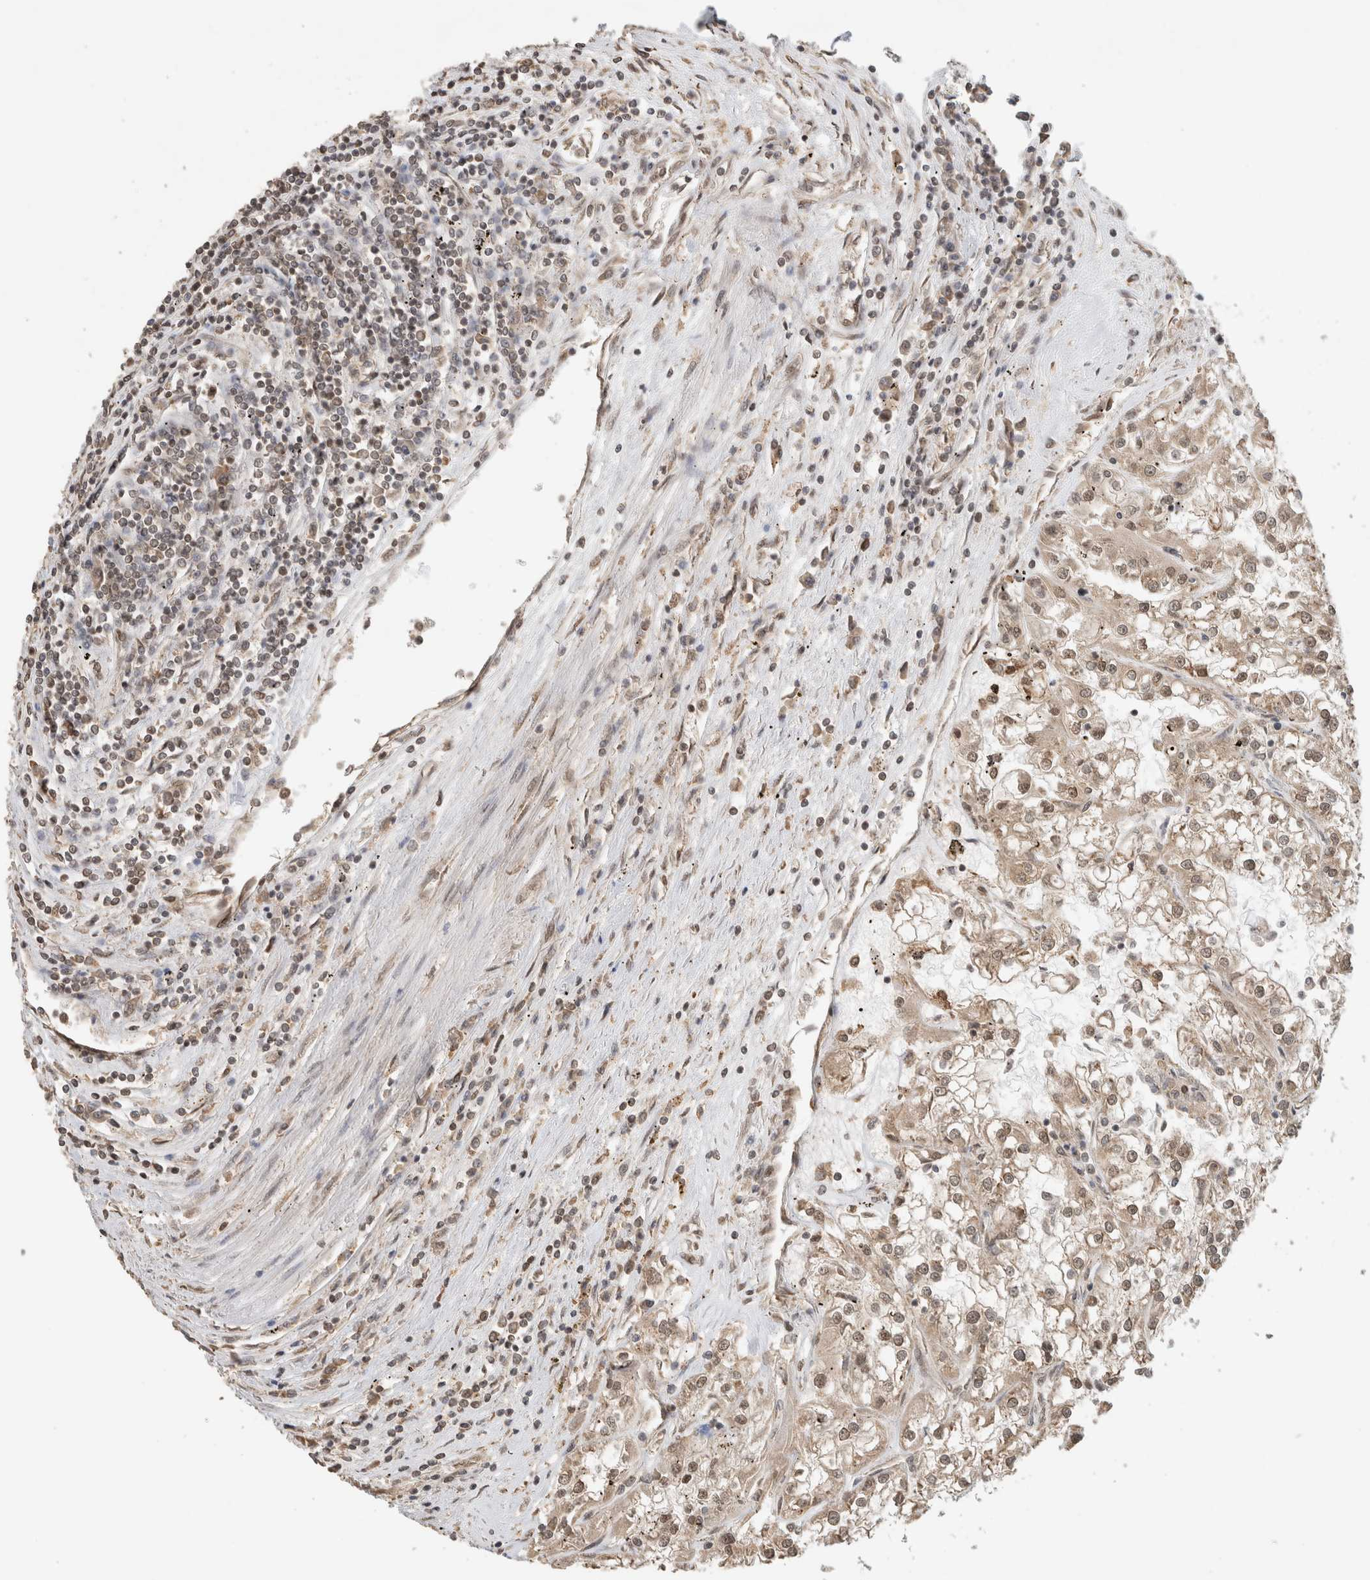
{"staining": {"intensity": "weak", "quantity": ">75%", "location": "cytoplasmic/membranous,nuclear"}, "tissue": "renal cancer", "cell_type": "Tumor cells", "image_type": "cancer", "snomed": [{"axis": "morphology", "description": "Adenocarcinoma, NOS"}, {"axis": "topography", "description": "Kidney"}], "caption": "Immunohistochemistry of human renal adenocarcinoma shows low levels of weak cytoplasmic/membranous and nuclear staining in approximately >75% of tumor cells.", "gene": "C1orf21", "patient": {"sex": "female", "age": 52}}